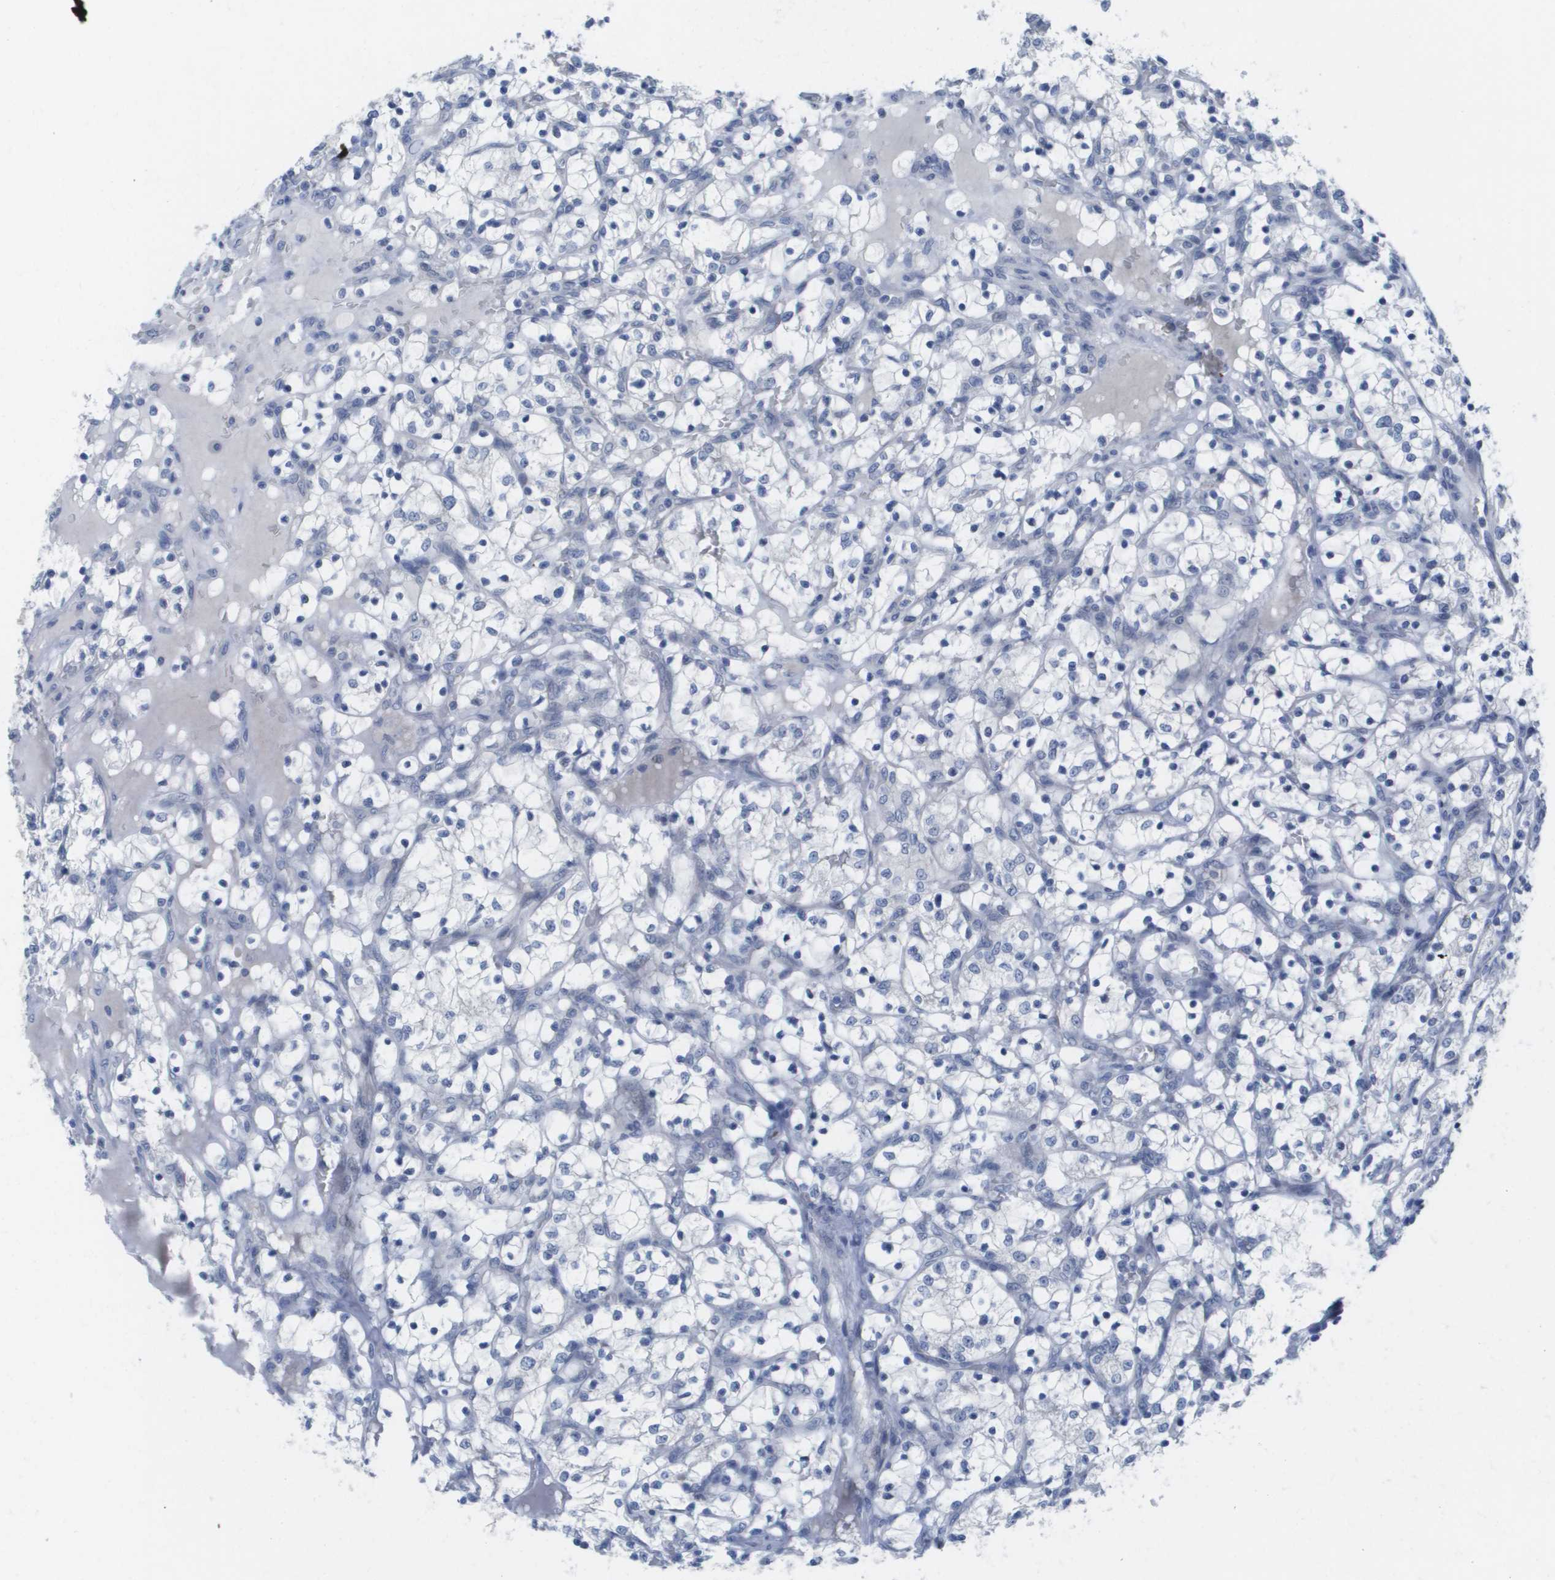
{"staining": {"intensity": "negative", "quantity": "none", "location": "none"}, "tissue": "renal cancer", "cell_type": "Tumor cells", "image_type": "cancer", "snomed": [{"axis": "morphology", "description": "Adenocarcinoma, NOS"}, {"axis": "topography", "description": "Kidney"}], "caption": "High power microscopy histopathology image of an immunohistochemistry photomicrograph of renal cancer, revealing no significant staining in tumor cells. The staining is performed using DAB (3,3'-diaminobenzidine) brown chromogen with nuclei counter-stained in using hematoxylin.", "gene": "PDE4A", "patient": {"sex": "female", "age": 69}}